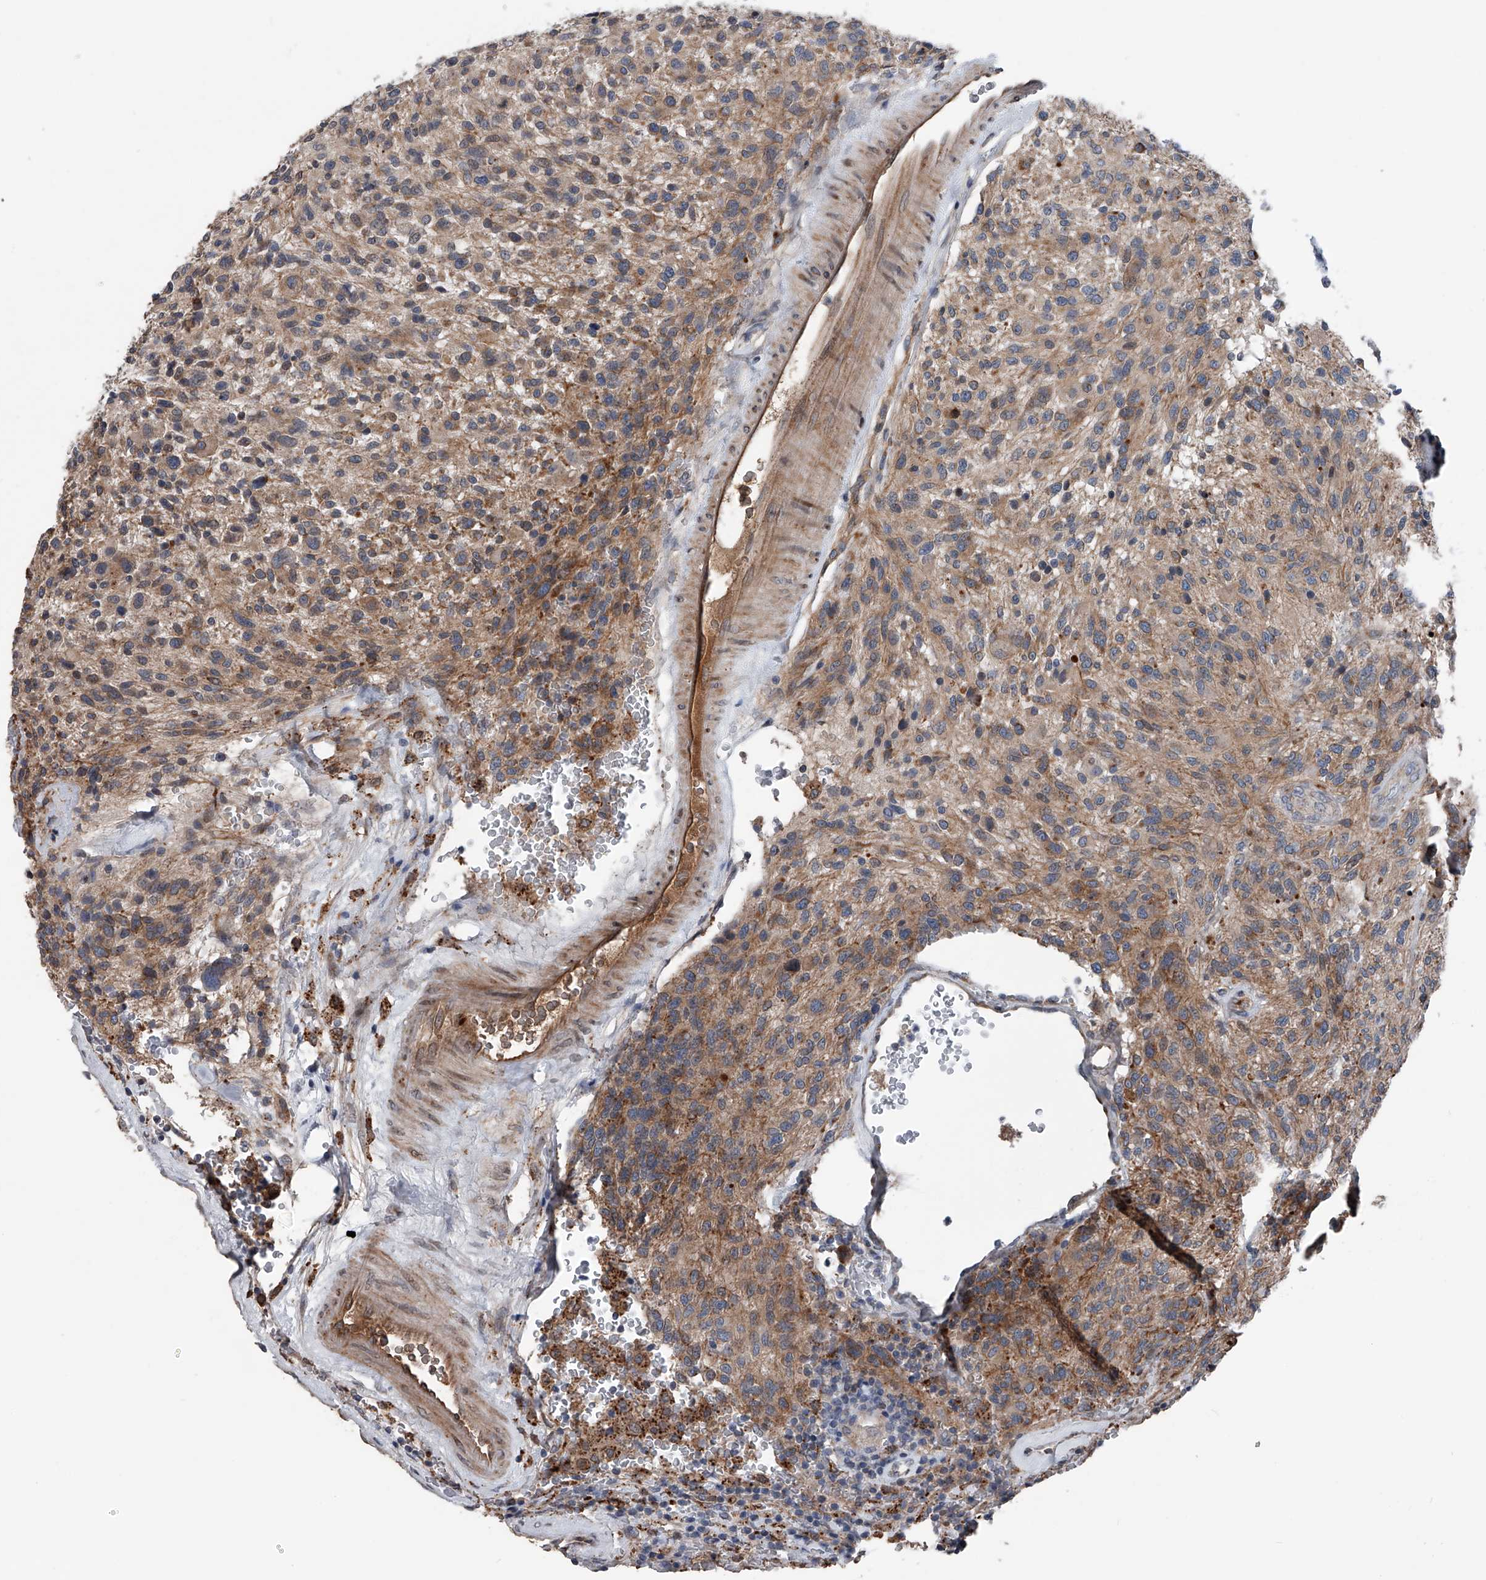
{"staining": {"intensity": "weak", "quantity": "25%-75%", "location": "cytoplasmic/membranous"}, "tissue": "glioma", "cell_type": "Tumor cells", "image_type": "cancer", "snomed": [{"axis": "morphology", "description": "Glioma, malignant, High grade"}, {"axis": "topography", "description": "Brain"}], "caption": "High-grade glioma (malignant) stained with a brown dye demonstrates weak cytoplasmic/membranous positive positivity in about 25%-75% of tumor cells.", "gene": "DST", "patient": {"sex": "male", "age": 47}}